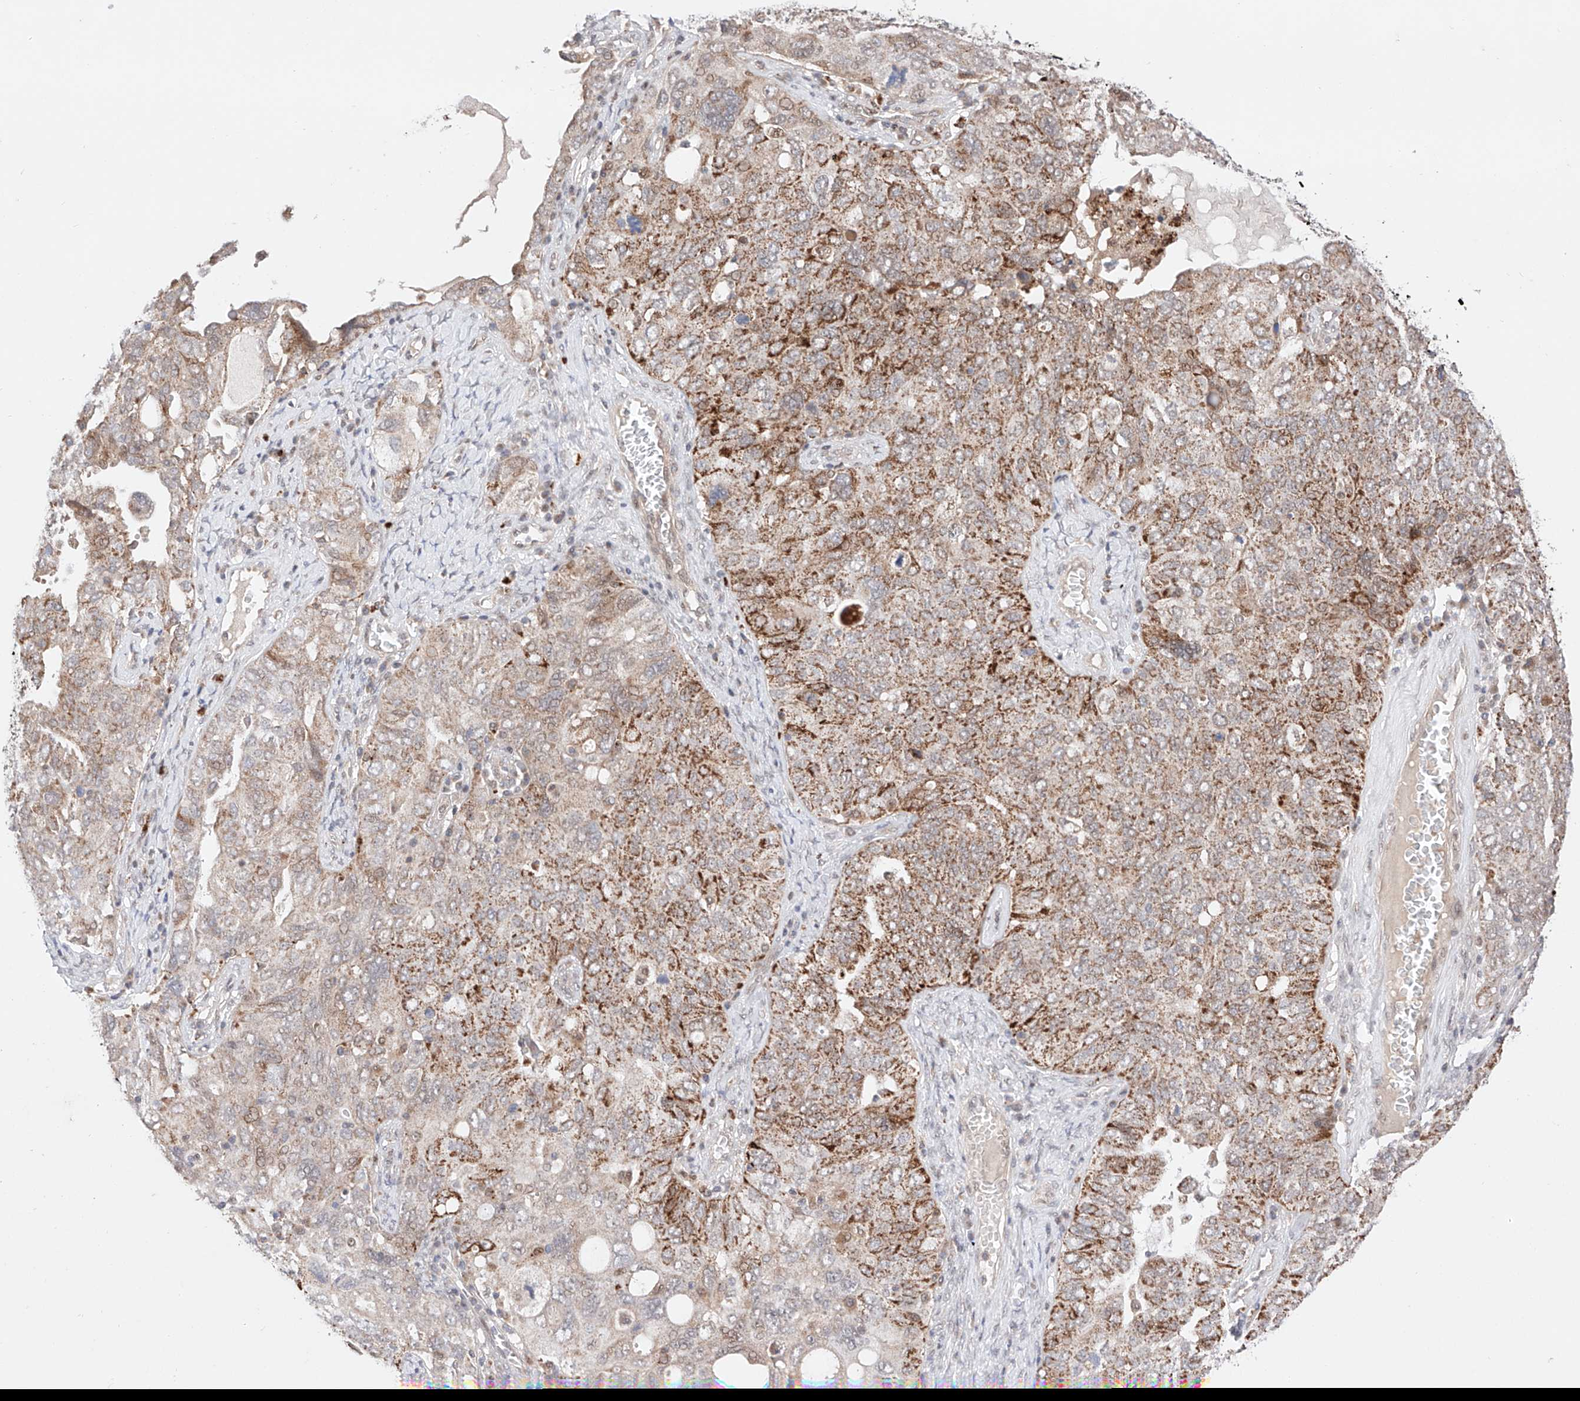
{"staining": {"intensity": "moderate", "quantity": "<25%", "location": "cytoplasmic/membranous"}, "tissue": "ovarian cancer", "cell_type": "Tumor cells", "image_type": "cancer", "snomed": [{"axis": "morphology", "description": "Carcinoma, endometroid"}, {"axis": "topography", "description": "Ovary"}], "caption": "High-magnification brightfield microscopy of ovarian cancer stained with DAB (brown) and counterstained with hematoxylin (blue). tumor cells exhibit moderate cytoplasmic/membranous expression is seen in about<25% of cells.", "gene": "GCNT1", "patient": {"sex": "female", "age": 62}}